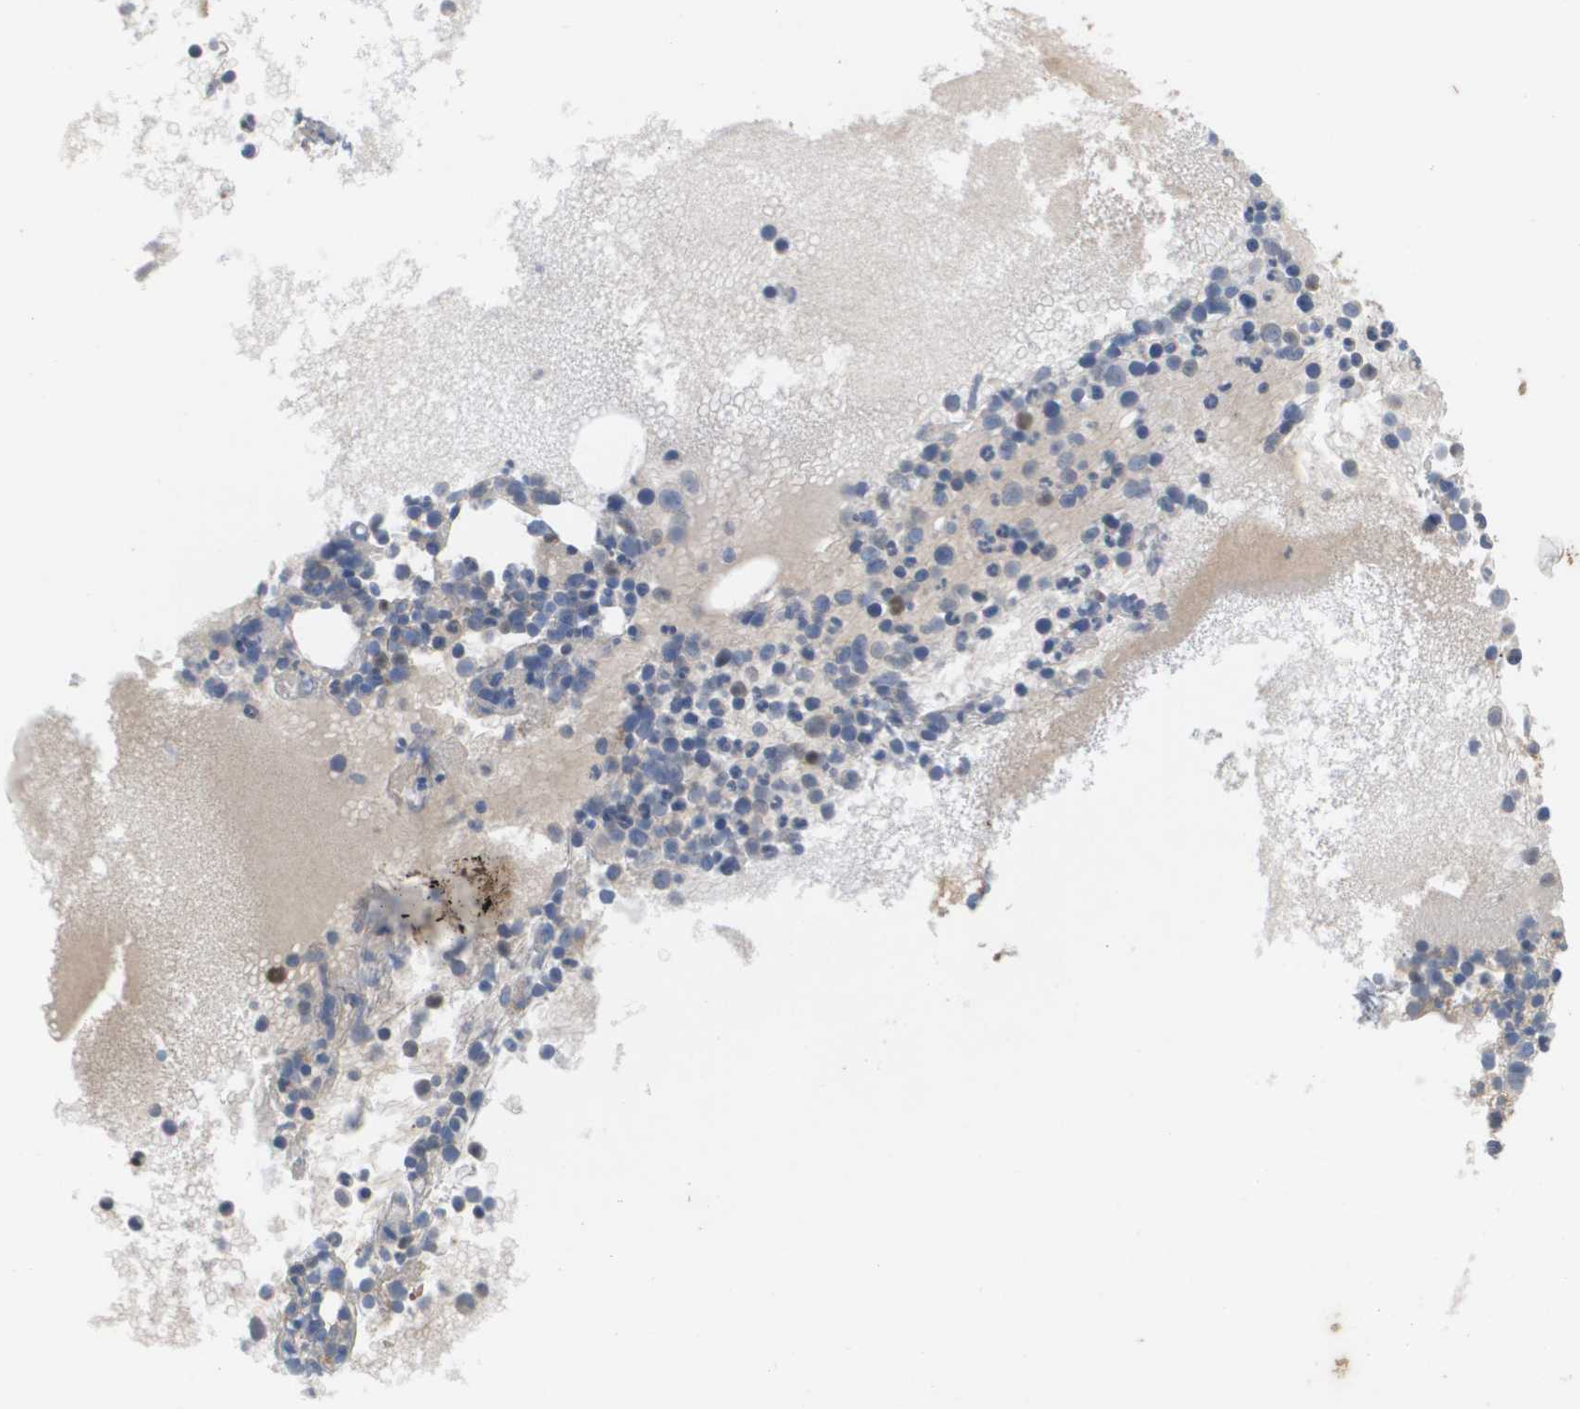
{"staining": {"intensity": "weak", "quantity": "<25%", "location": "nuclear"}, "tissue": "bone marrow", "cell_type": "Hematopoietic cells", "image_type": "normal", "snomed": [{"axis": "morphology", "description": "Normal tissue, NOS"}, {"axis": "morphology", "description": "Inflammation, NOS"}, {"axis": "topography", "description": "Bone marrow"}], "caption": "Immunohistochemistry (IHC) of normal human bone marrow exhibits no positivity in hematopoietic cells. Nuclei are stained in blue.", "gene": "PALD1", "patient": {"sex": "male", "age": 58}}